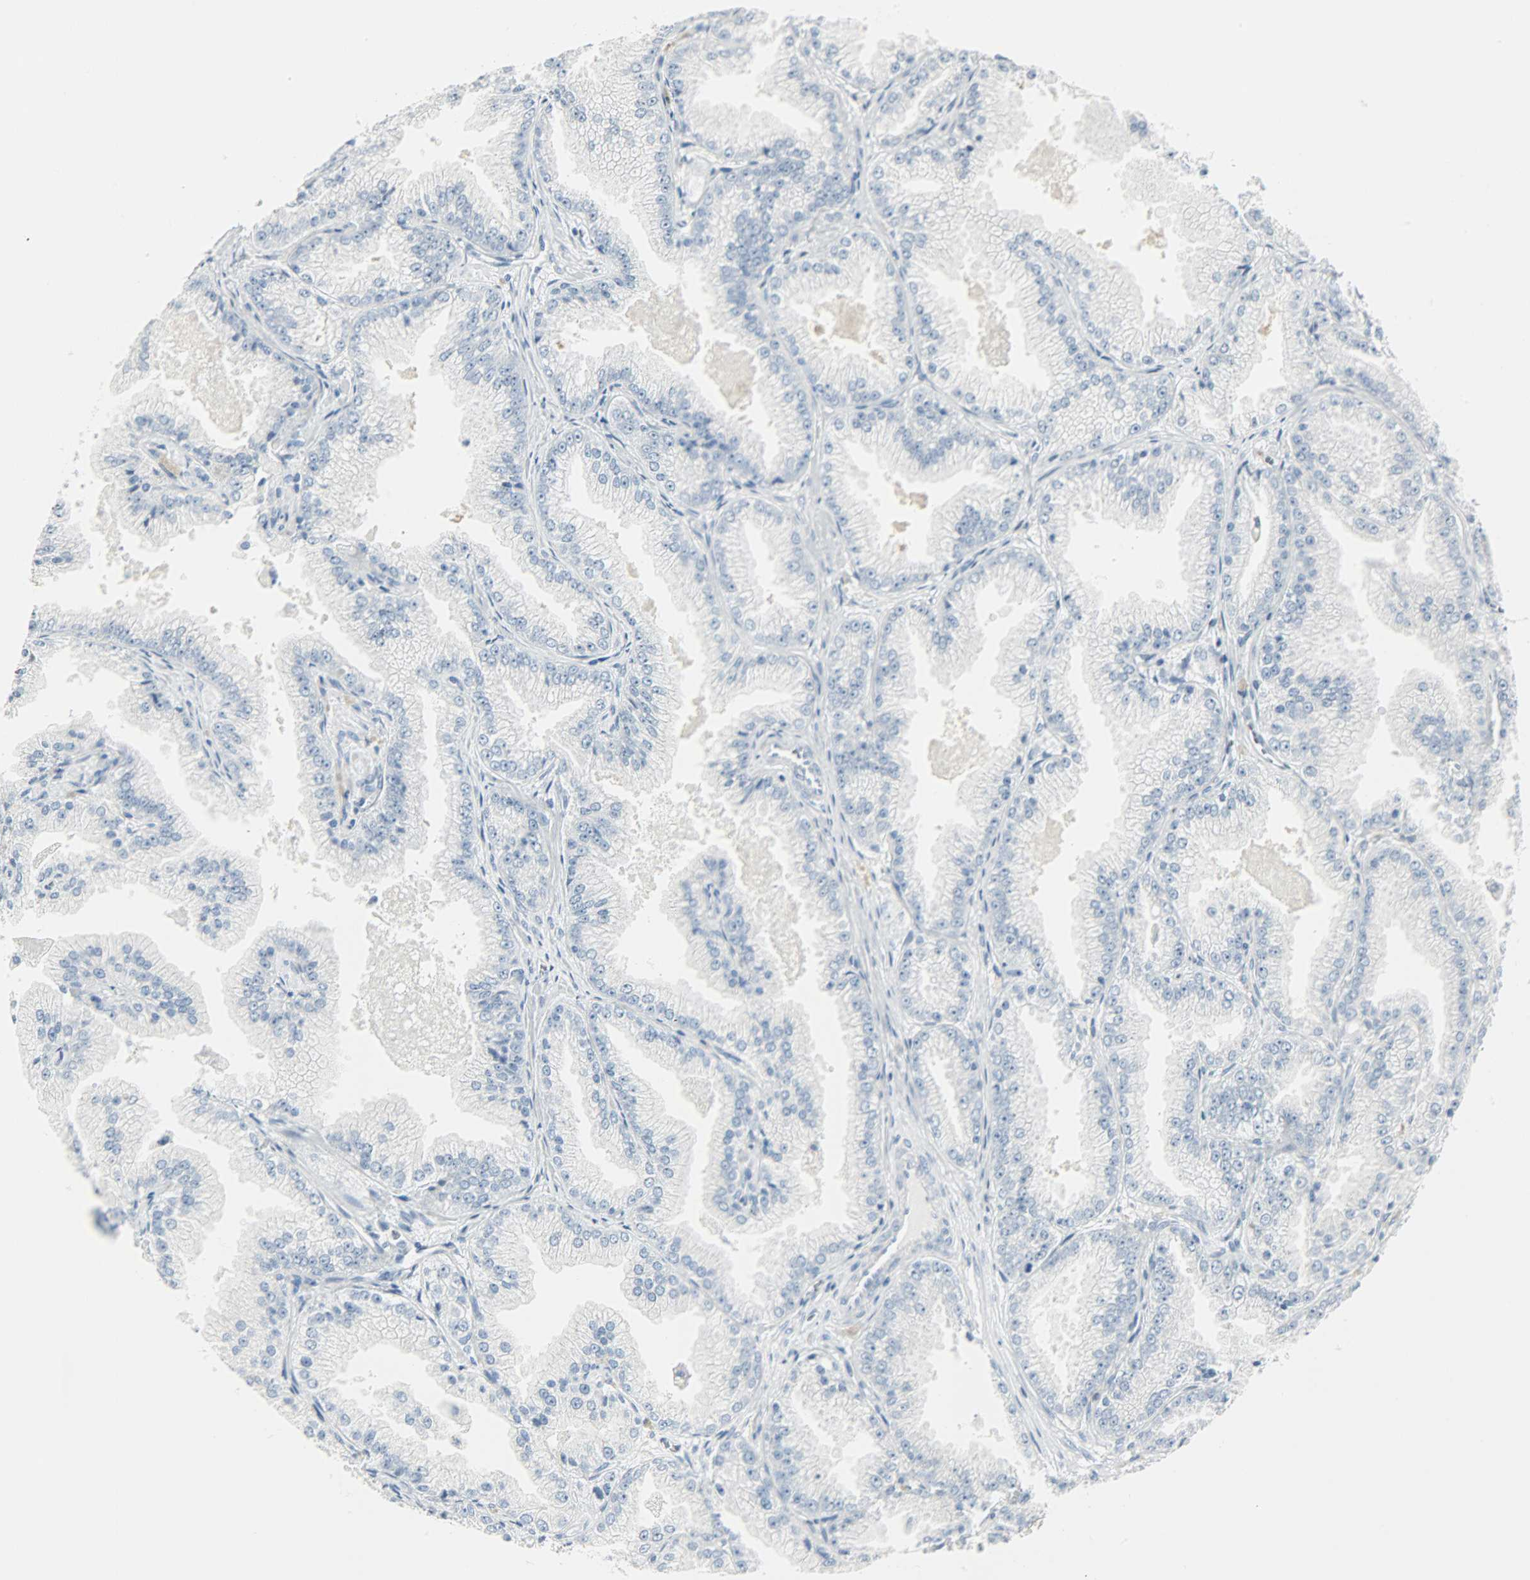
{"staining": {"intensity": "negative", "quantity": "none", "location": "none"}, "tissue": "prostate cancer", "cell_type": "Tumor cells", "image_type": "cancer", "snomed": [{"axis": "morphology", "description": "Adenocarcinoma, High grade"}, {"axis": "topography", "description": "Prostate"}], "caption": "Immunohistochemistry photomicrograph of neoplastic tissue: human prostate adenocarcinoma (high-grade) stained with DAB (3,3'-diaminobenzidine) reveals no significant protein positivity in tumor cells. (DAB (3,3'-diaminobenzidine) immunohistochemistry (IHC), high magnification).", "gene": "KIT", "patient": {"sex": "male", "age": 61}}